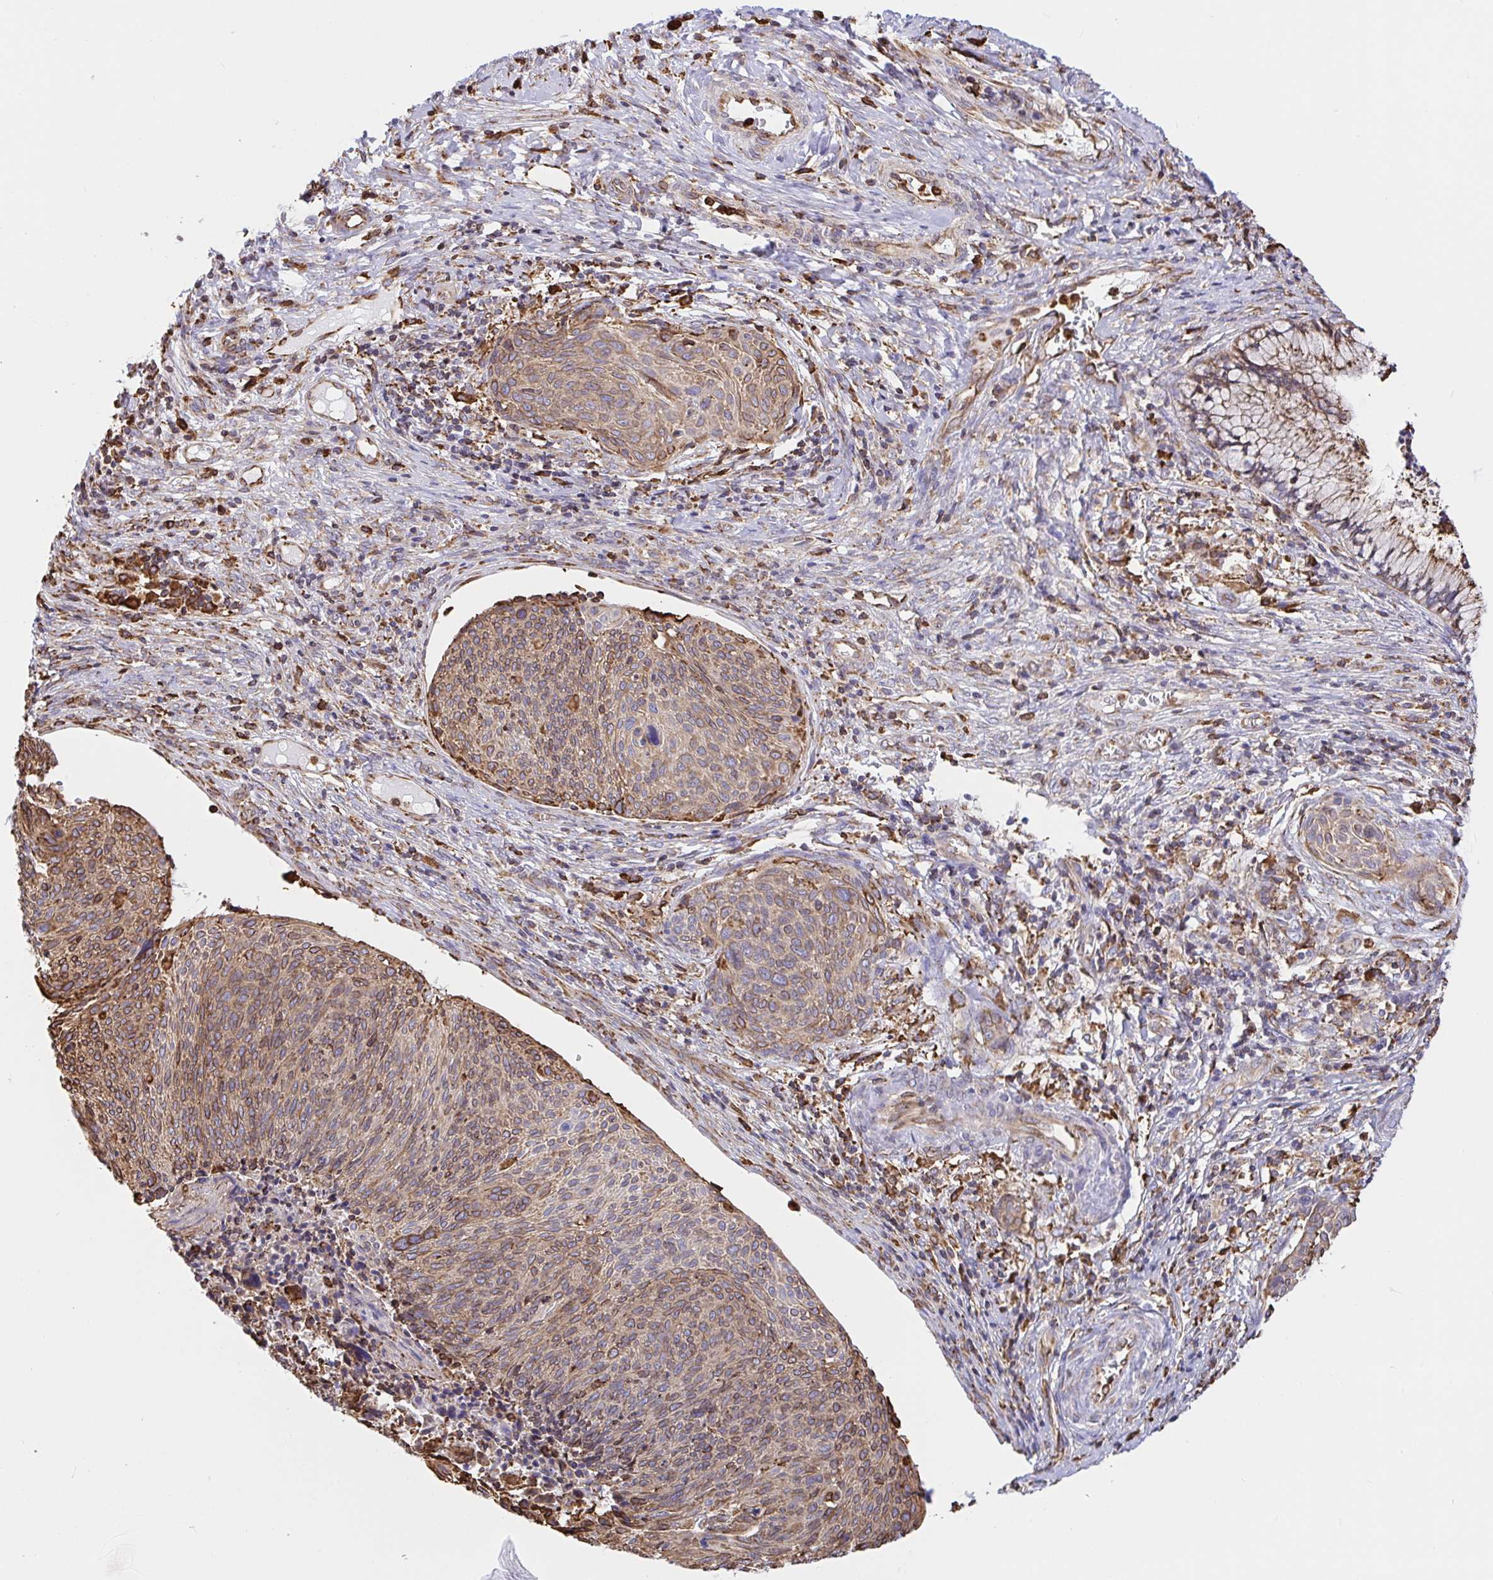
{"staining": {"intensity": "moderate", "quantity": ">75%", "location": "cytoplasmic/membranous"}, "tissue": "cervical cancer", "cell_type": "Tumor cells", "image_type": "cancer", "snomed": [{"axis": "morphology", "description": "Squamous cell carcinoma, NOS"}, {"axis": "topography", "description": "Cervix"}], "caption": "Immunohistochemical staining of human cervical cancer (squamous cell carcinoma) shows moderate cytoplasmic/membranous protein staining in approximately >75% of tumor cells. (IHC, brightfield microscopy, high magnification).", "gene": "CLGN", "patient": {"sex": "female", "age": 49}}